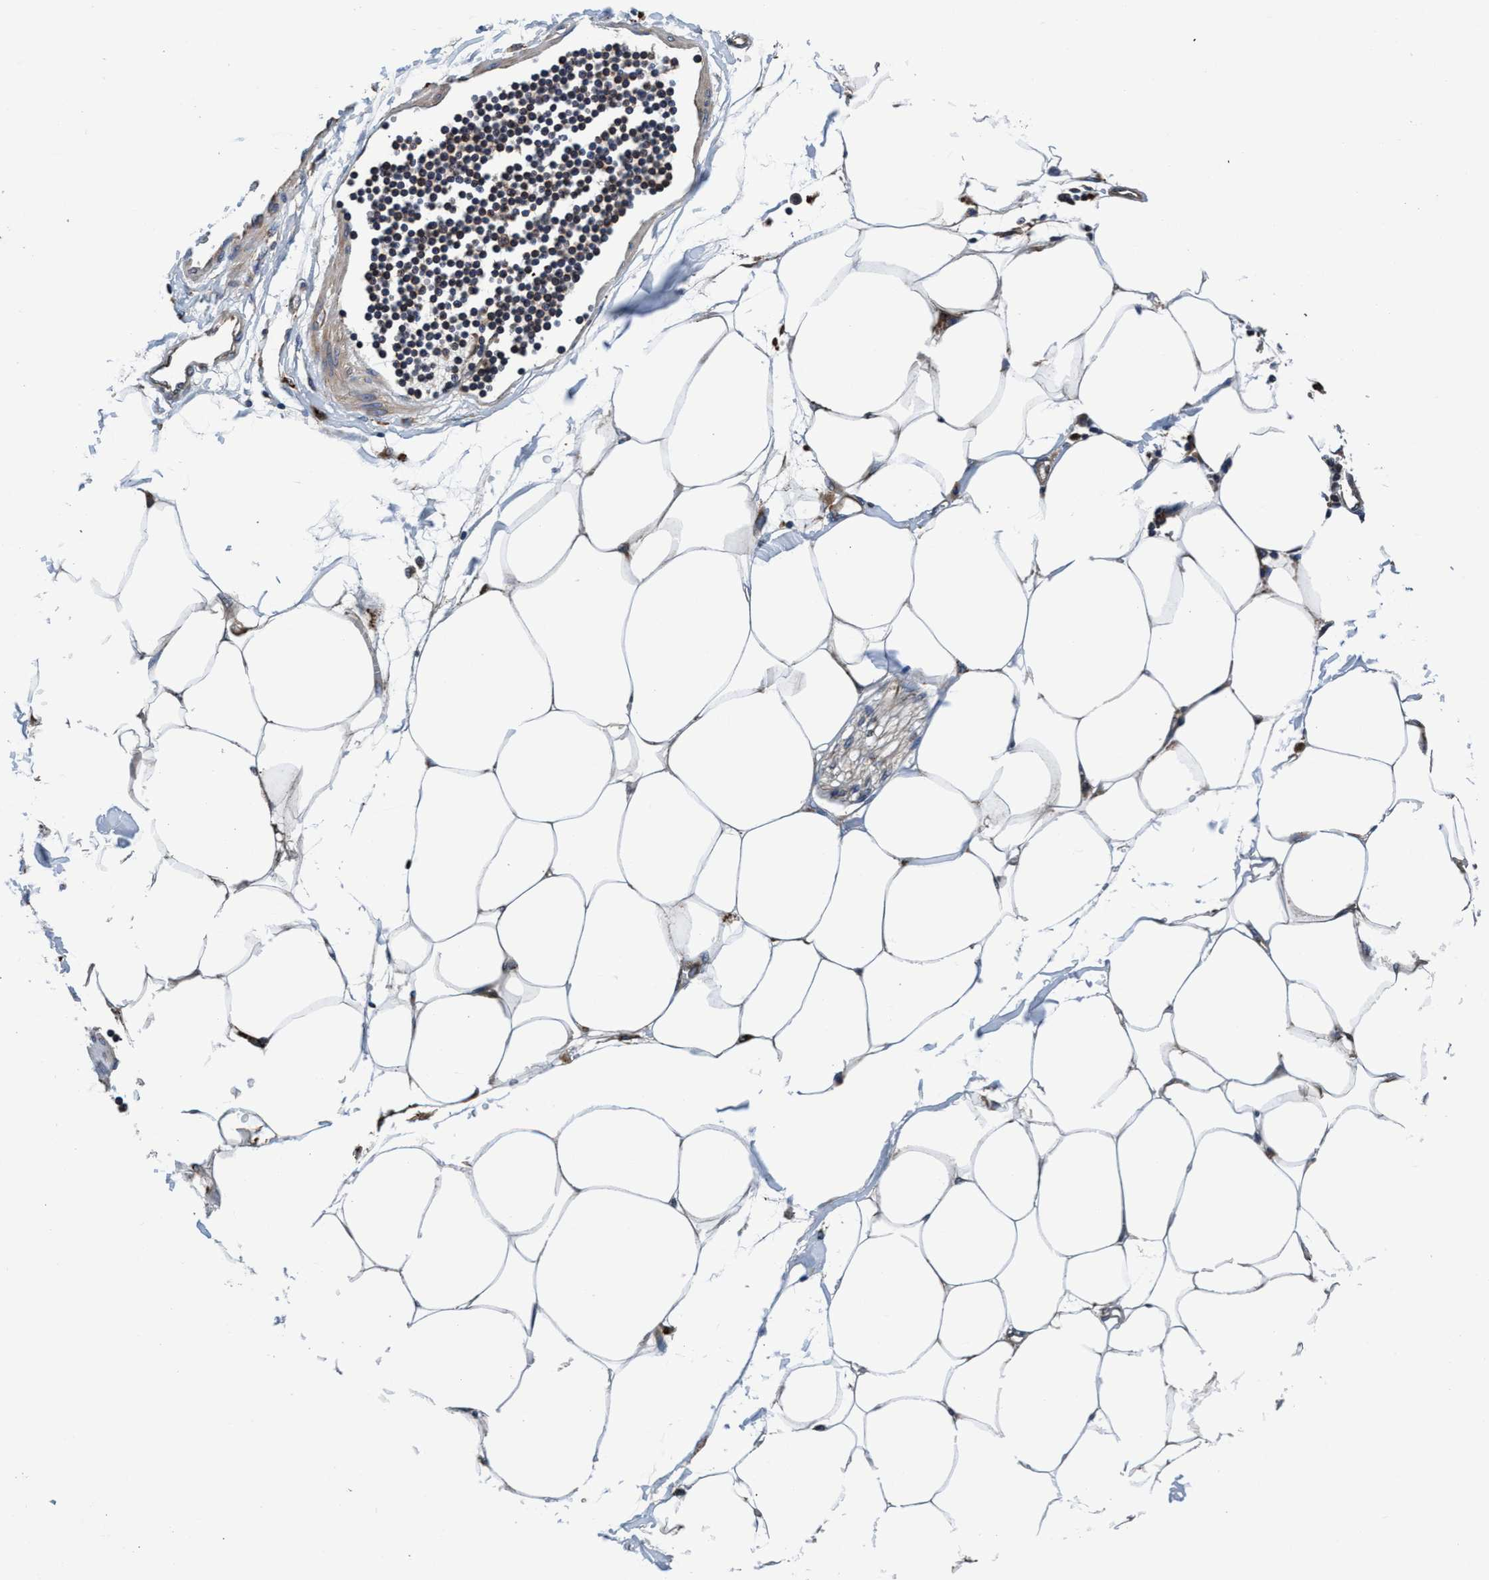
{"staining": {"intensity": "weak", "quantity": ">75%", "location": "cytoplasmic/membranous"}, "tissue": "adipose tissue", "cell_type": "Adipocytes", "image_type": "normal", "snomed": [{"axis": "morphology", "description": "Normal tissue, NOS"}, {"axis": "morphology", "description": "Adenocarcinoma, NOS"}, {"axis": "topography", "description": "Colon"}, {"axis": "topography", "description": "Peripheral nerve tissue"}], "caption": "Immunohistochemical staining of unremarkable adipose tissue shows low levels of weak cytoplasmic/membranous staining in approximately >75% of adipocytes.", "gene": "ENDOG", "patient": {"sex": "male", "age": 14}}